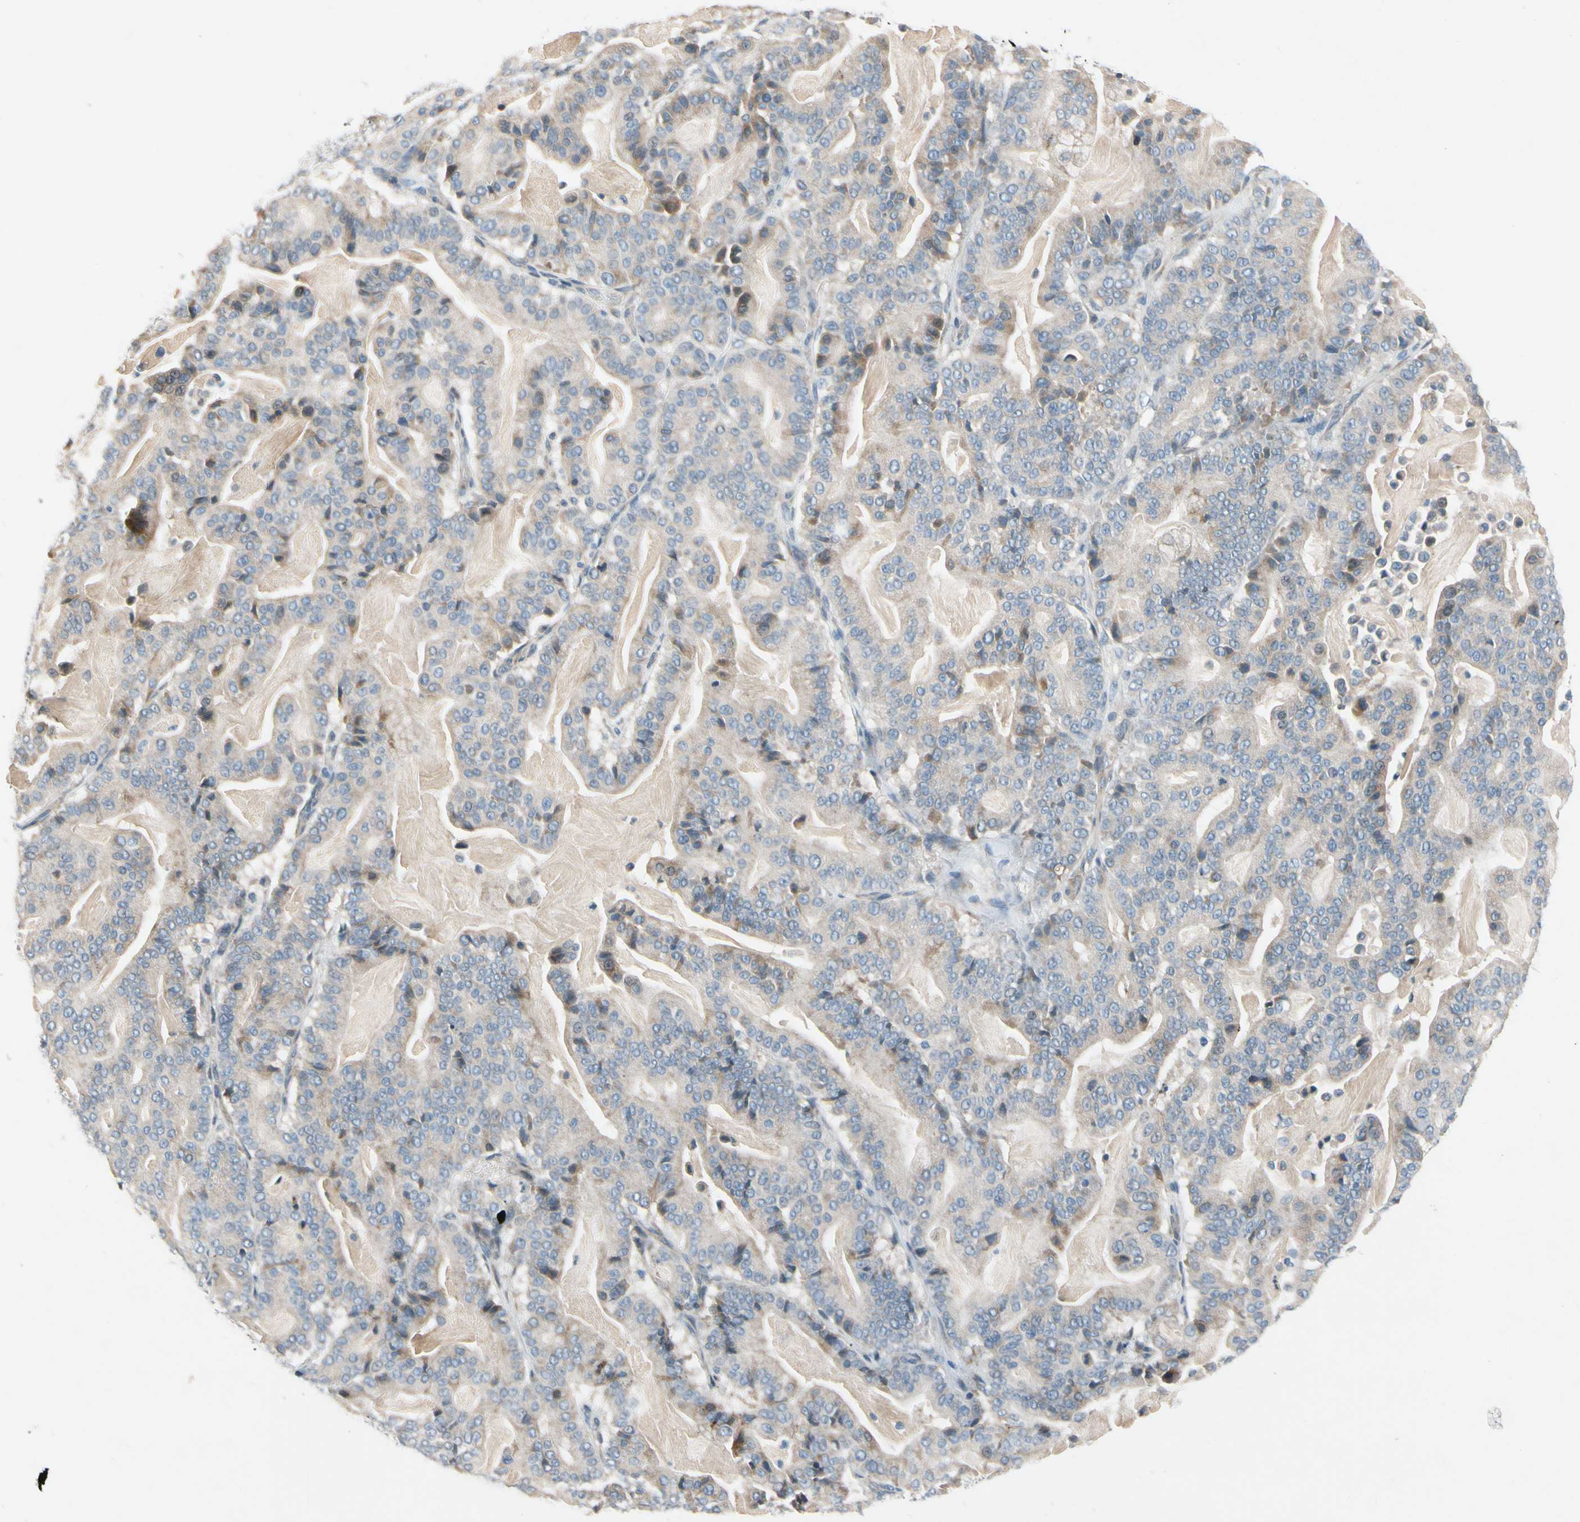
{"staining": {"intensity": "weak", "quantity": ">75%", "location": "cytoplasmic/membranous"}, "tissue": "pancreatic cancer", "cell_type": "Tumor cells", "image_type": "cancer", "snomed": [{"axis": "morphology", "description": "Adenocarcinoma, NOS"}, {"axis": "topography", "description": "Pancreas"}], "caption": "Human adenocarcinoma (pancreatic) stained with a brown dye shows weak cytoplasmic/membranous positive staining in approximately >75% of tumor cells.", "gene": "PIP5K1B", "patient": {"sex": "male", "age": 63}}